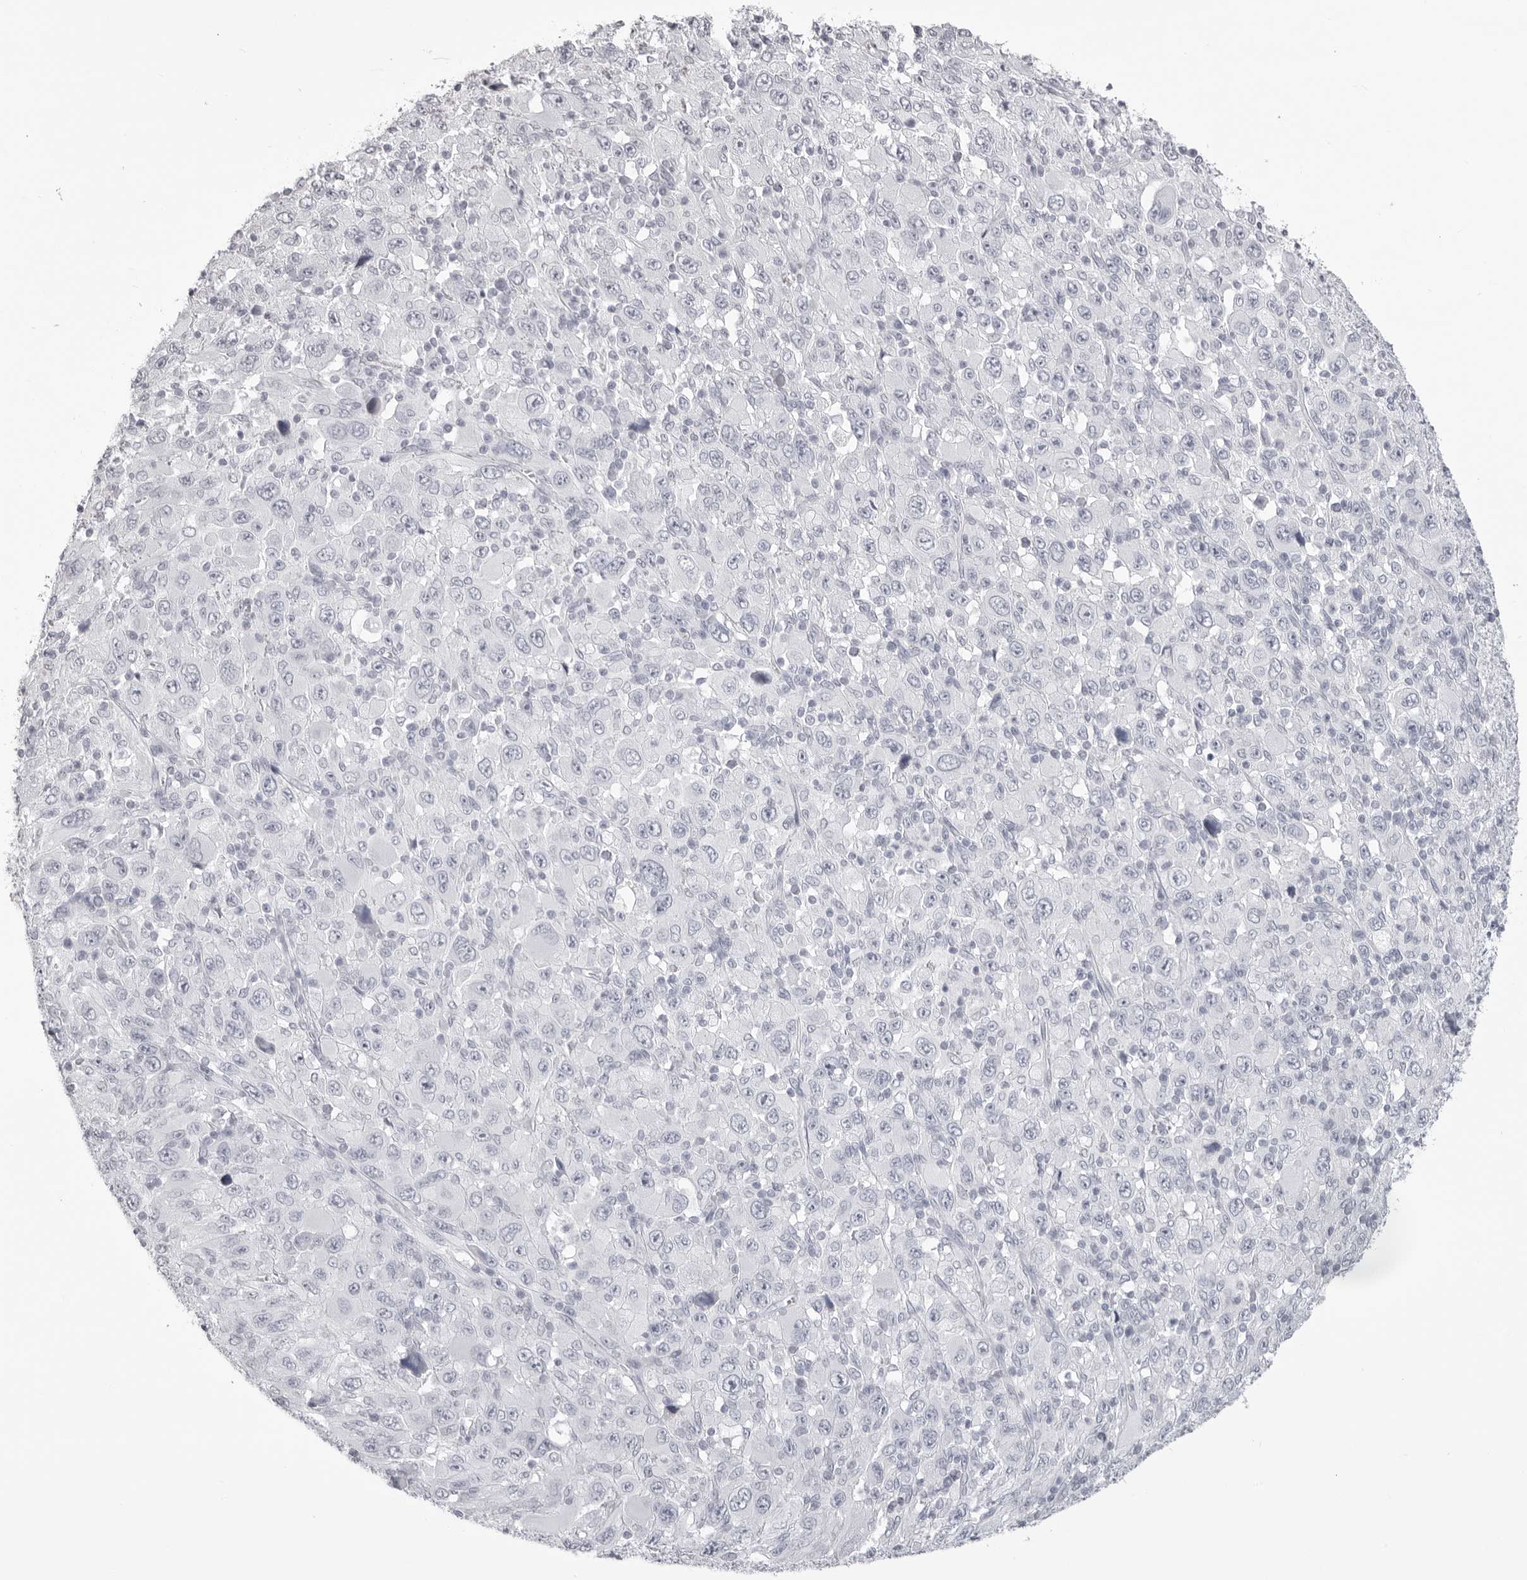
{"staining": {"intensity": "negative", "quantity": "none", "location": "none"}, "tissue": "melanoma", "cell_type": "Tumor cells", "image_type": "cancer", "snomed": [{"axis": "morphology", "description": "Malignant melanoma, Metastatic site"}, {"axis": "topography", "description": "Skin"}], "caption": "Malignant melanoma (metastatic site) was stained to show a protein in brown. There is no significant staining in tumor cells. (Stains: DAB (3,3'-diaminobenzidine) immunohistochemistry with hematoxylin counter stain, Microscopy: brightfield microscopy at high magnification).", "gene": "CST1", "patient": {"sex": "female", "age": 56}}